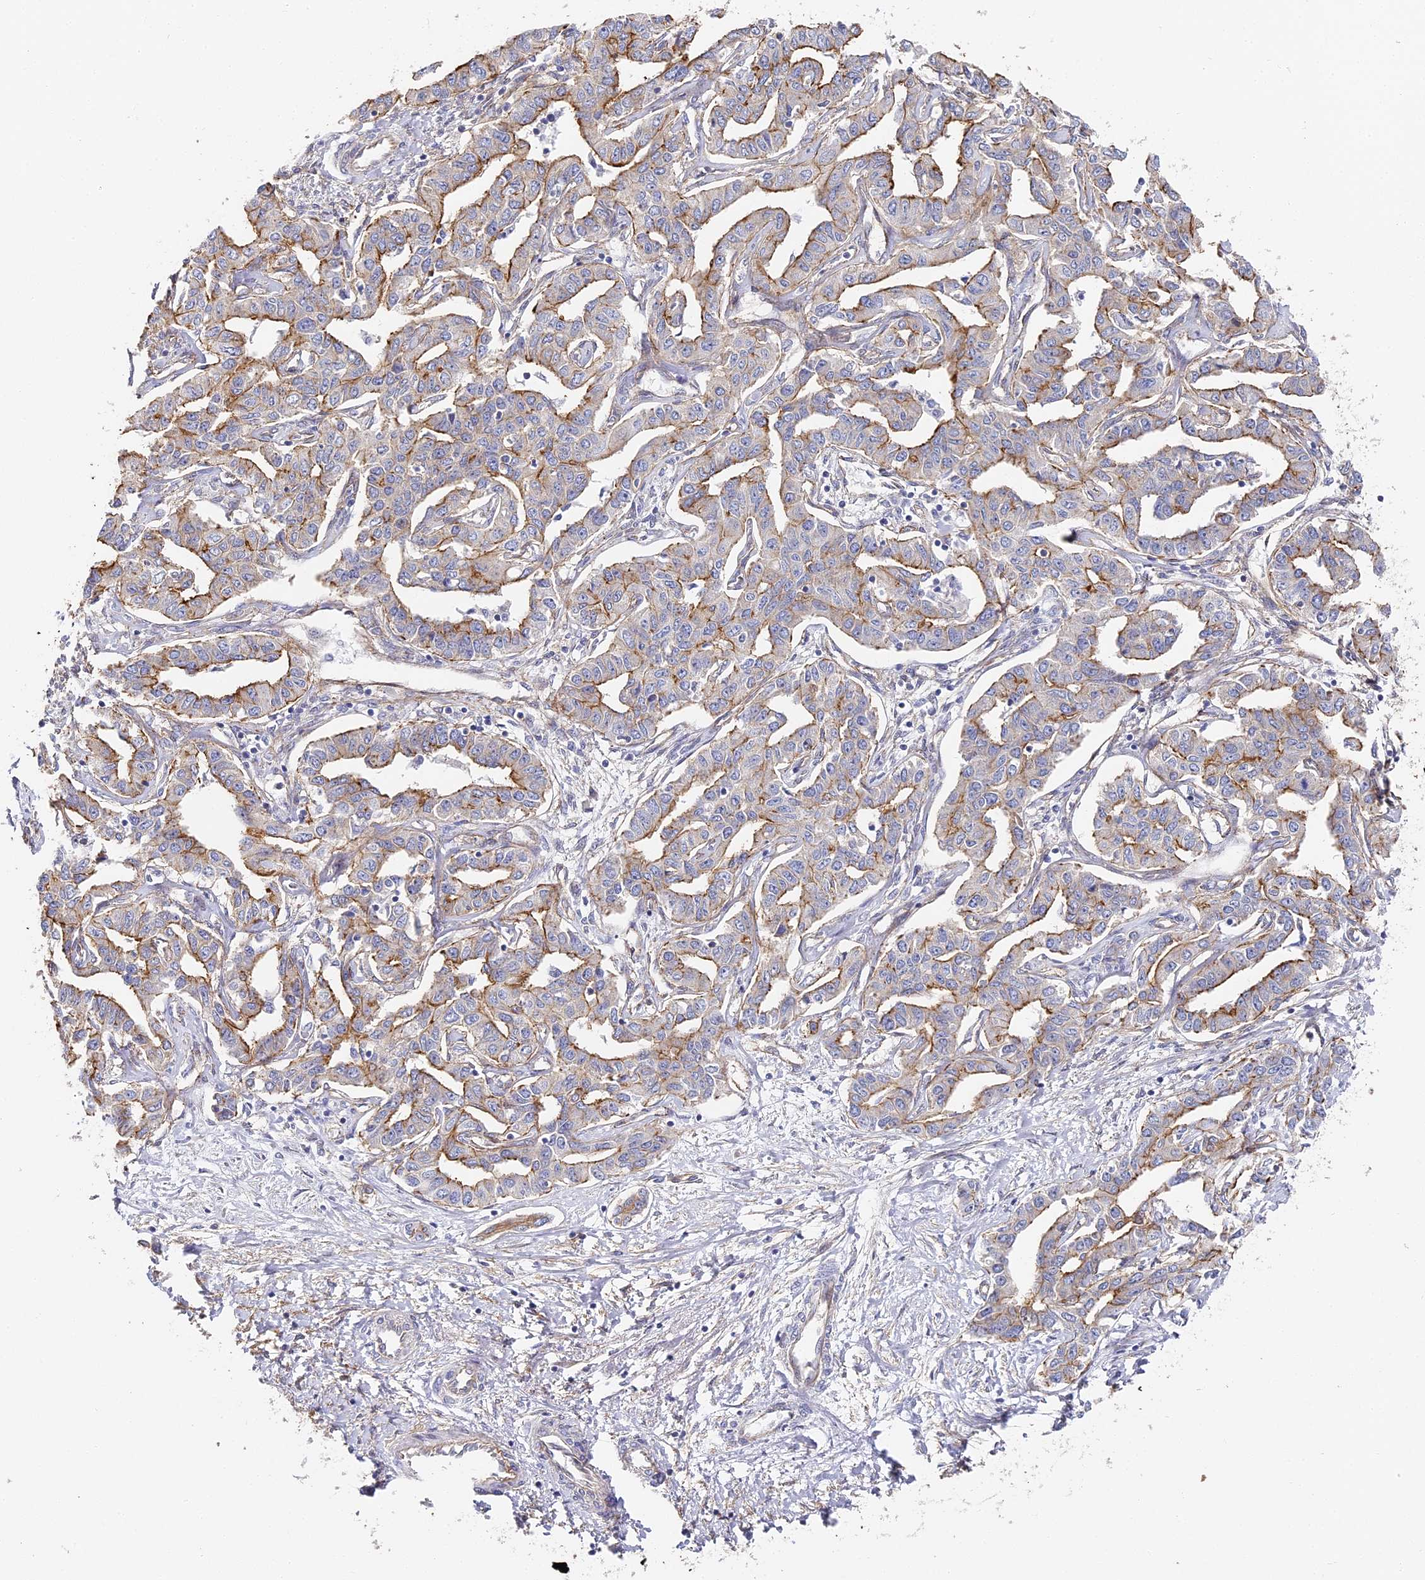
{"staining": {"intensity": "weak", "quantity": "25%-75%", "location": "cytoplasmic/membranous"}, "tissue": "liver cancer", "cell_type": "Tumor cells", "image_type": "cancer", "snomed": [{"axis": "morphology", "description": "Cholangiocarcinoma"}, {"axis": "topography", "description": "Liver"}], "caption": "Weak cytoplasmic/membranous protein positivity is present in approximately 25%-75% of tumor cells in liver cancer.", "gene": "CCDC30", "patient": {"sex": "male", "age": 59}}